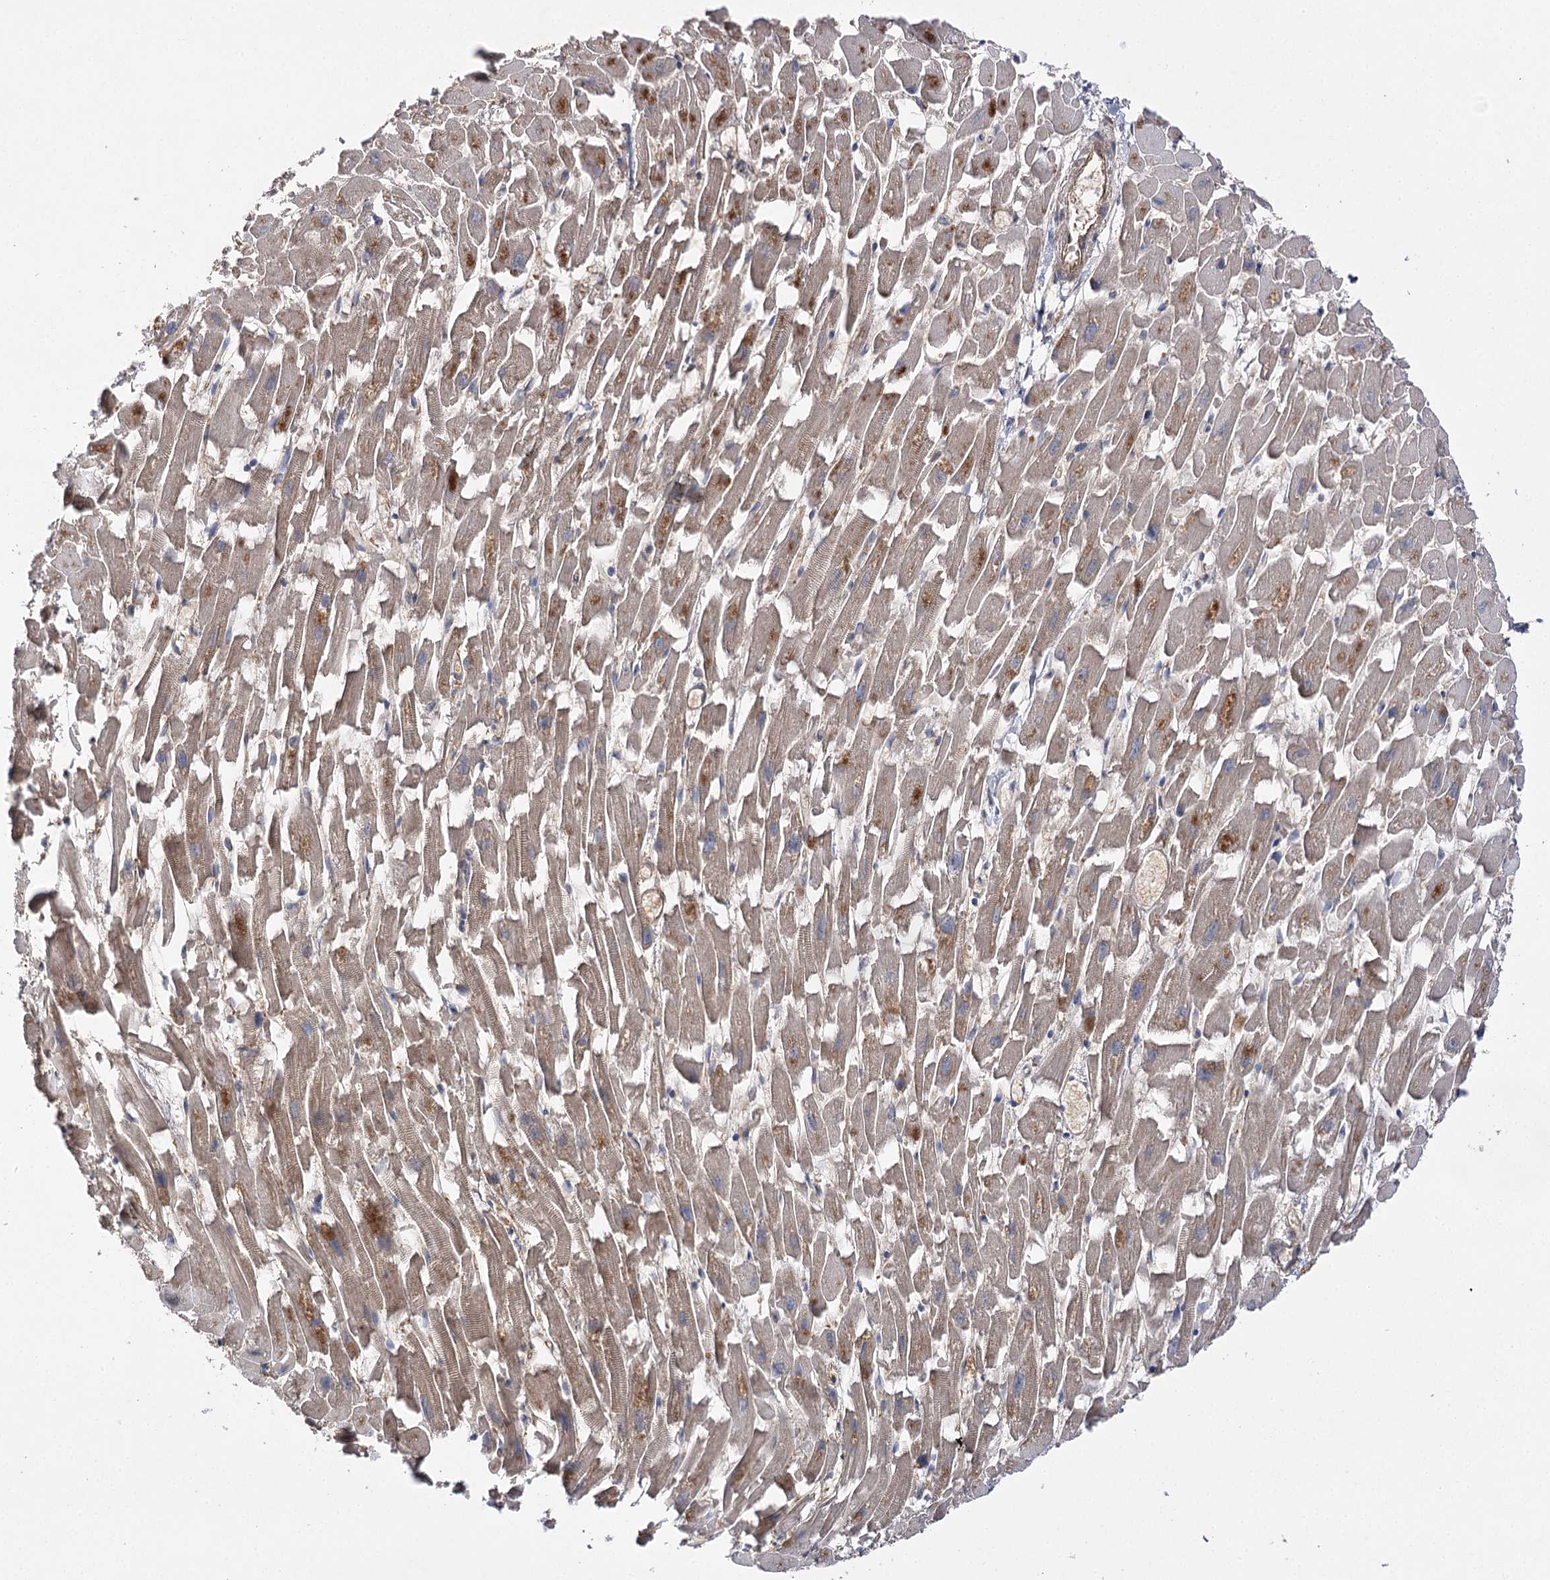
{"staining": {"intensity": "moderate", "quantity": ">75%", "location": "cytoplasmic/membranous"}, "tissue": "heart muscle", "cell_type": "Cardiomyocytes", "image_type": "normal", "snomed": [{"axis": "morphology", "description": "Normal tissue, NOS"}, {"axis": "topography", "description": "Heart"}], "caption": "Protein positivity by IHC reveals moderate cytoplasmic/membranous staining in approximately >75% of cardiomyocytes in unremarkable heart muscle. The protein is shown in brown color, while the nuclei are stained blue.", "gene": "BCR", "patient": {"sex": "female", "age": 64}}